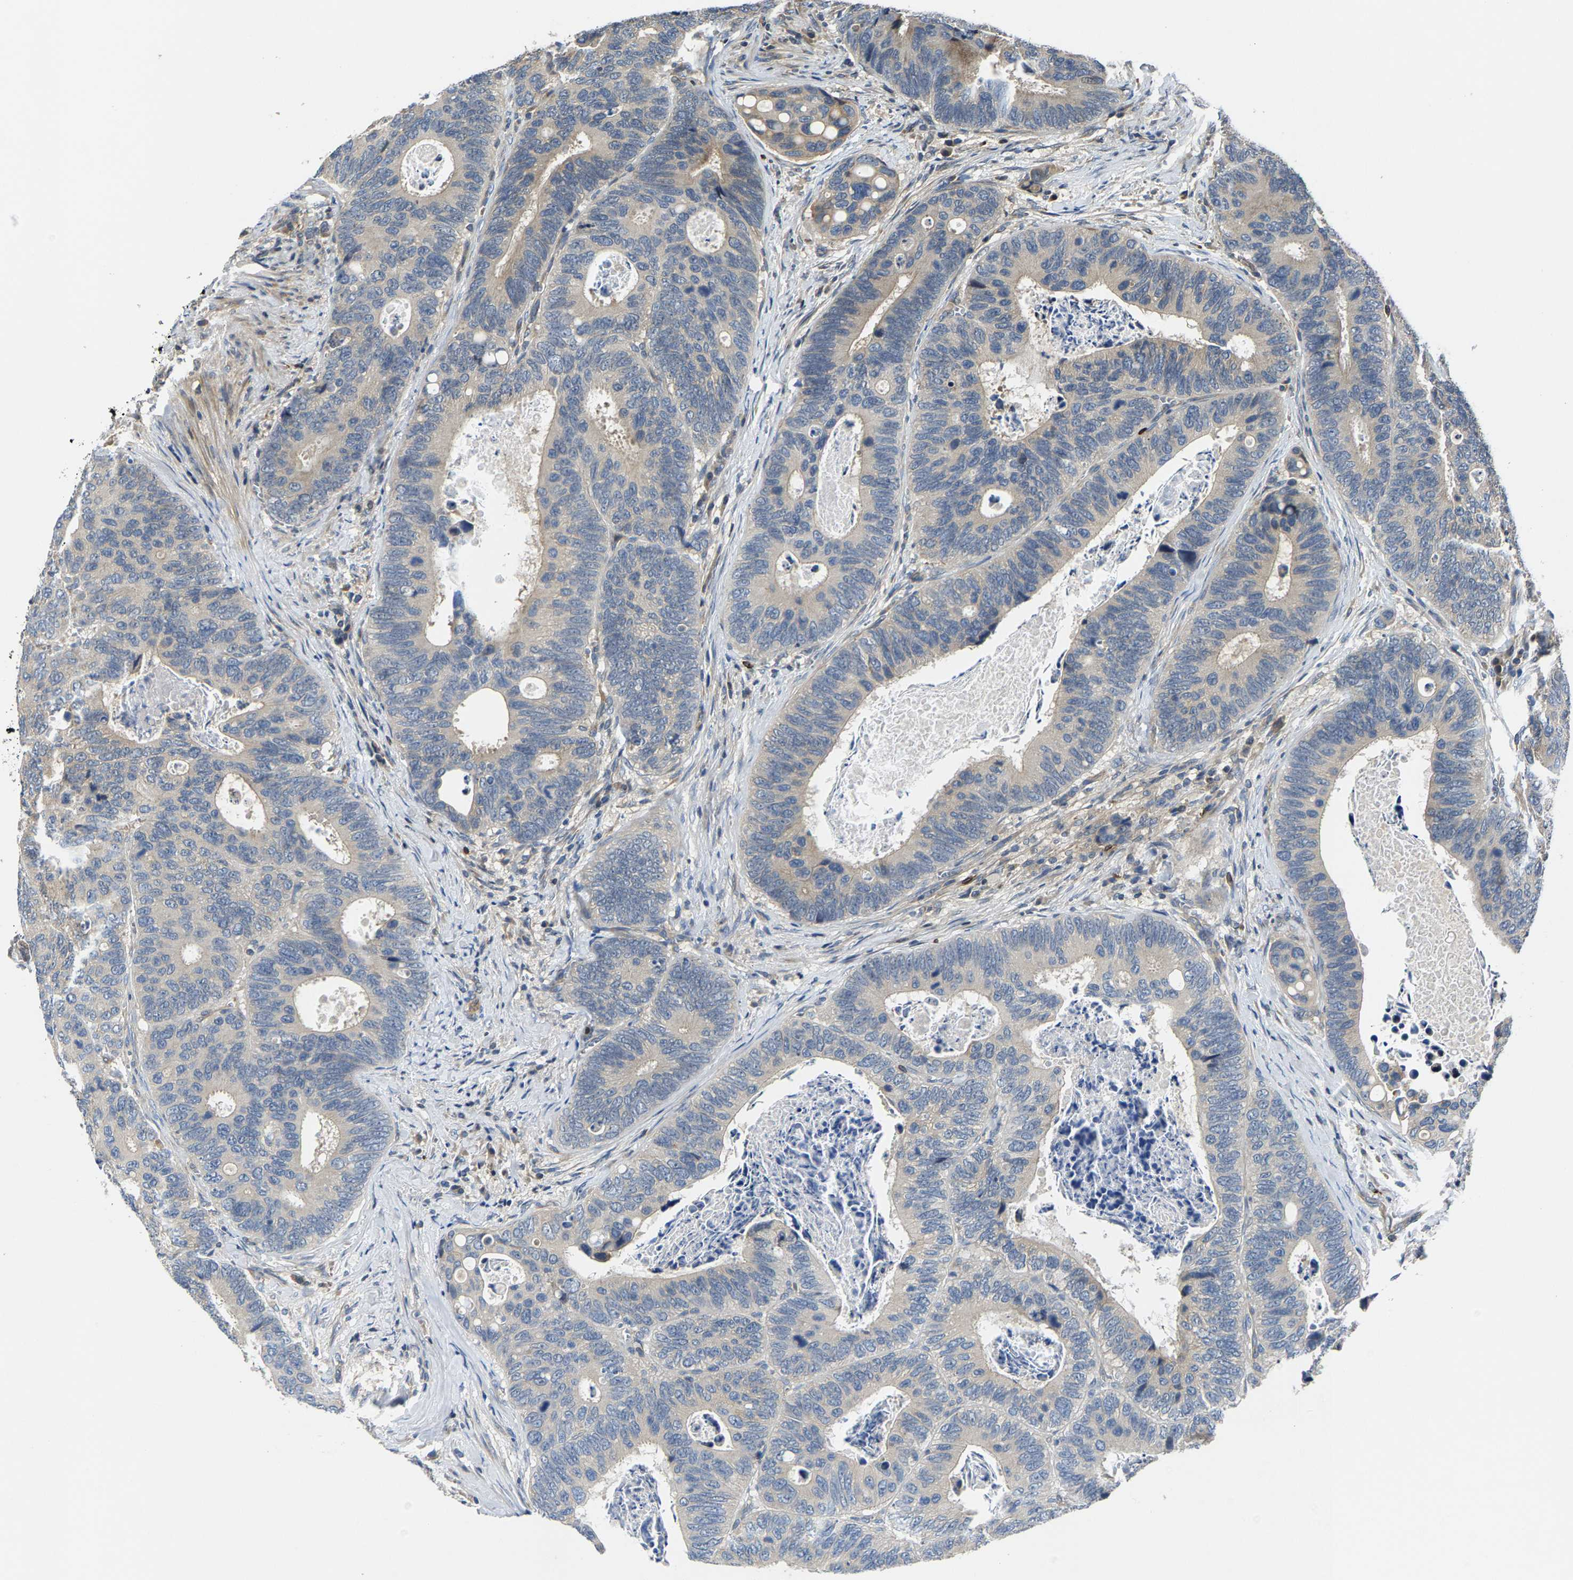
{"staining": {"intensity": "weak", "quantity": "<25%", "location": "cytoplasmic/membranous"}, "tissue": "colorectal cancer", "cell_type": "Tumor cells", "image_type": "cancer", "snomed": [{"axis": "morphology", "description": "Inflammation, NOS"}, {"axis": "morphology", "description": "Adenocarcinoma, NOS"}, {"axis": "topography", "description": "Colon"}], "caption": "The histopathology image displays no staining of tumor cells in colorectal cancer. (DAB (3,3'-diaminobenzidine) immunohistochemistry visualized using brightfield microscopy, high magnification).", "gene": "AGBL3", "patient": {"sex": "male", "age": 72}}